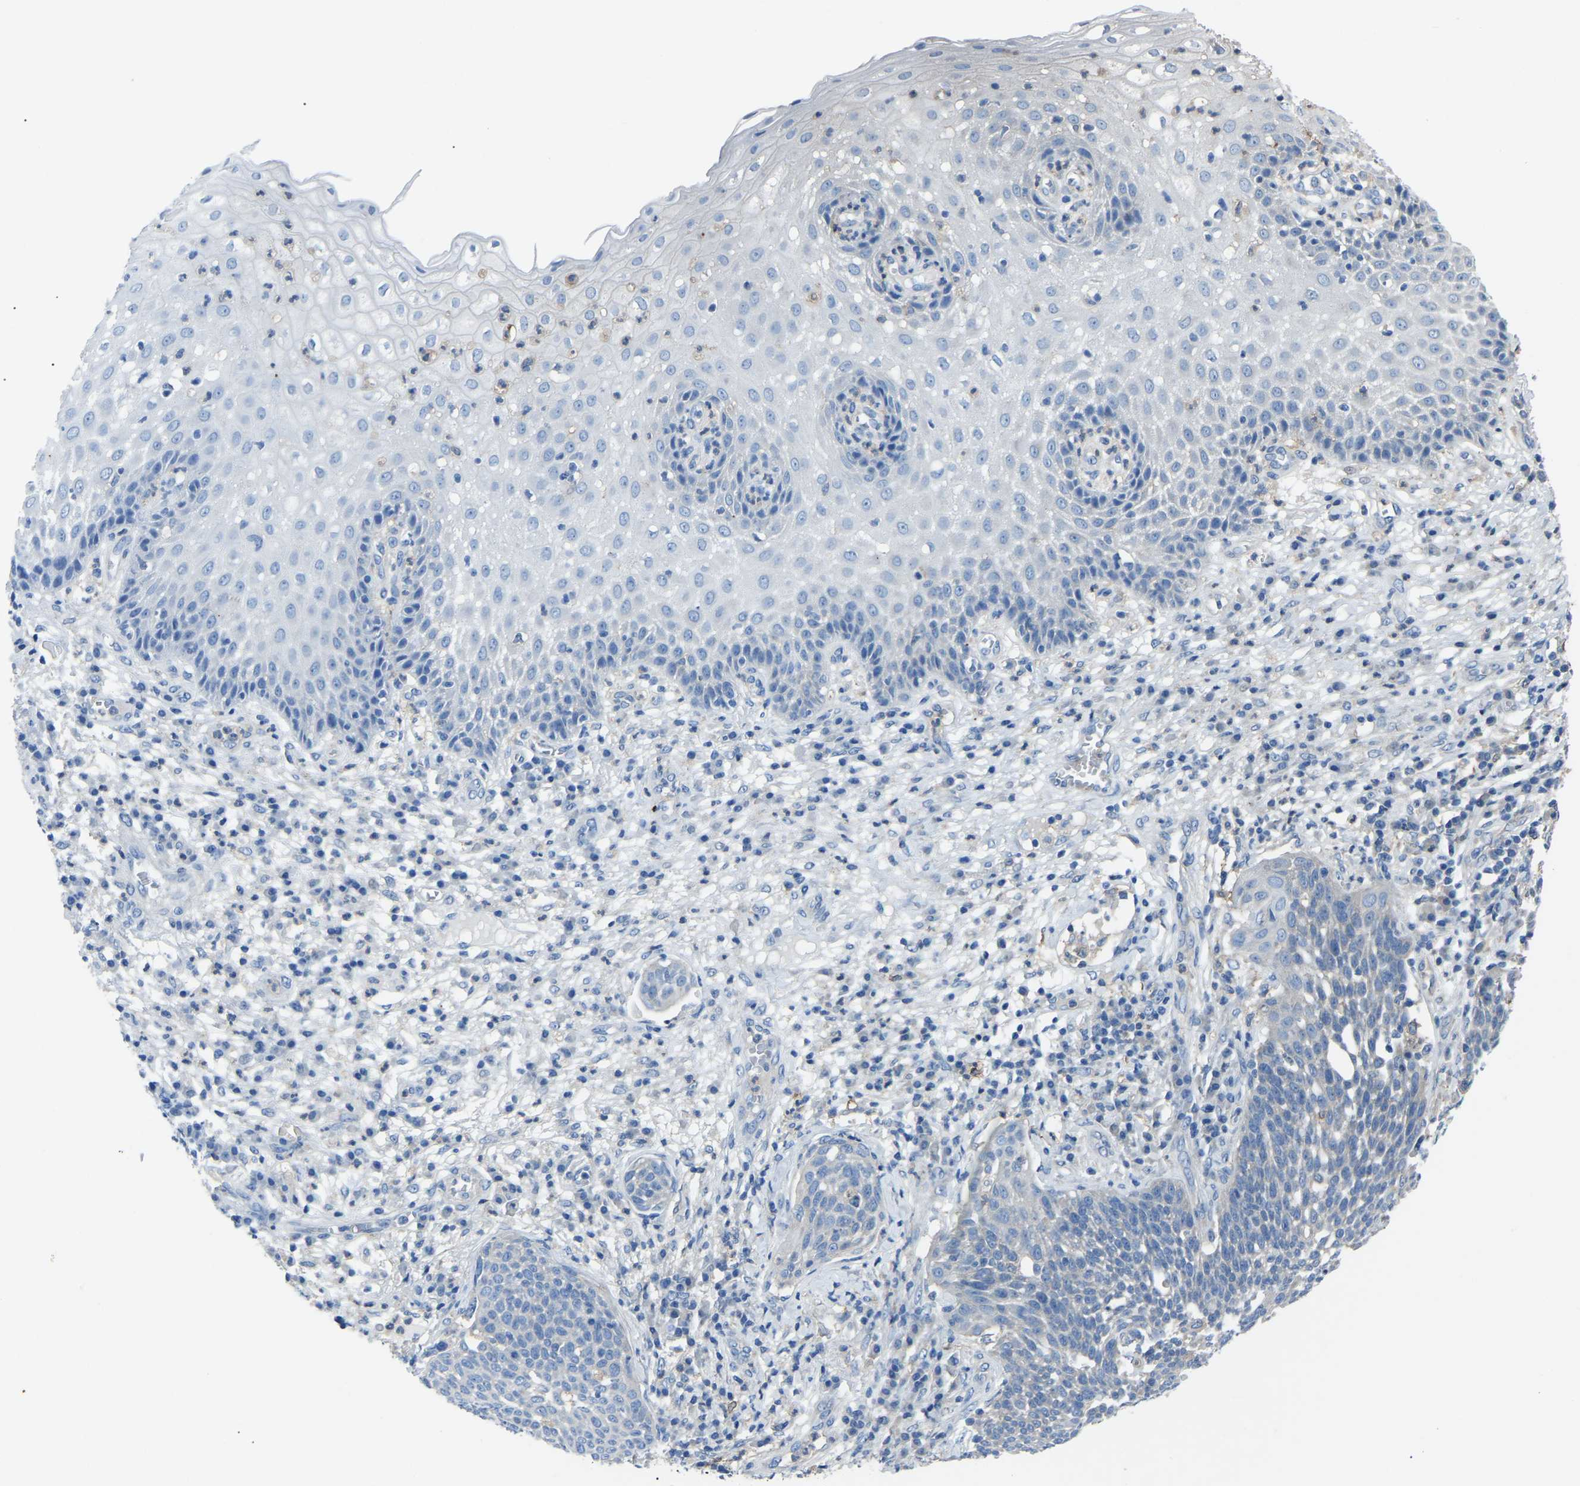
{"staining": {"intensity": "negative", "quantity": "none", "location": "none"}, "tissue": "cervical cancer", "cell_type": "Tumor cells", "image_type": "cancer", "snomed": [{"axis": "morphology", "description": "Squamous cell carcinoma, NOS"}, {"axis": "topography", "description": "Cervix"}], "caption": "This is a photomicrograph of IHC staining of cervical cancer (squamous cell carcinoma), which shows no staining in tumor cells. (Stains: DAB (3,3'-diaminobenzidine) immunohistochemistry (IHC) with hematoxylin counter stain, Microscopy: brightfield microscopy at high magnification).", "gene": "AIMP1", "patient": {"sex": "female", "age": 34}}